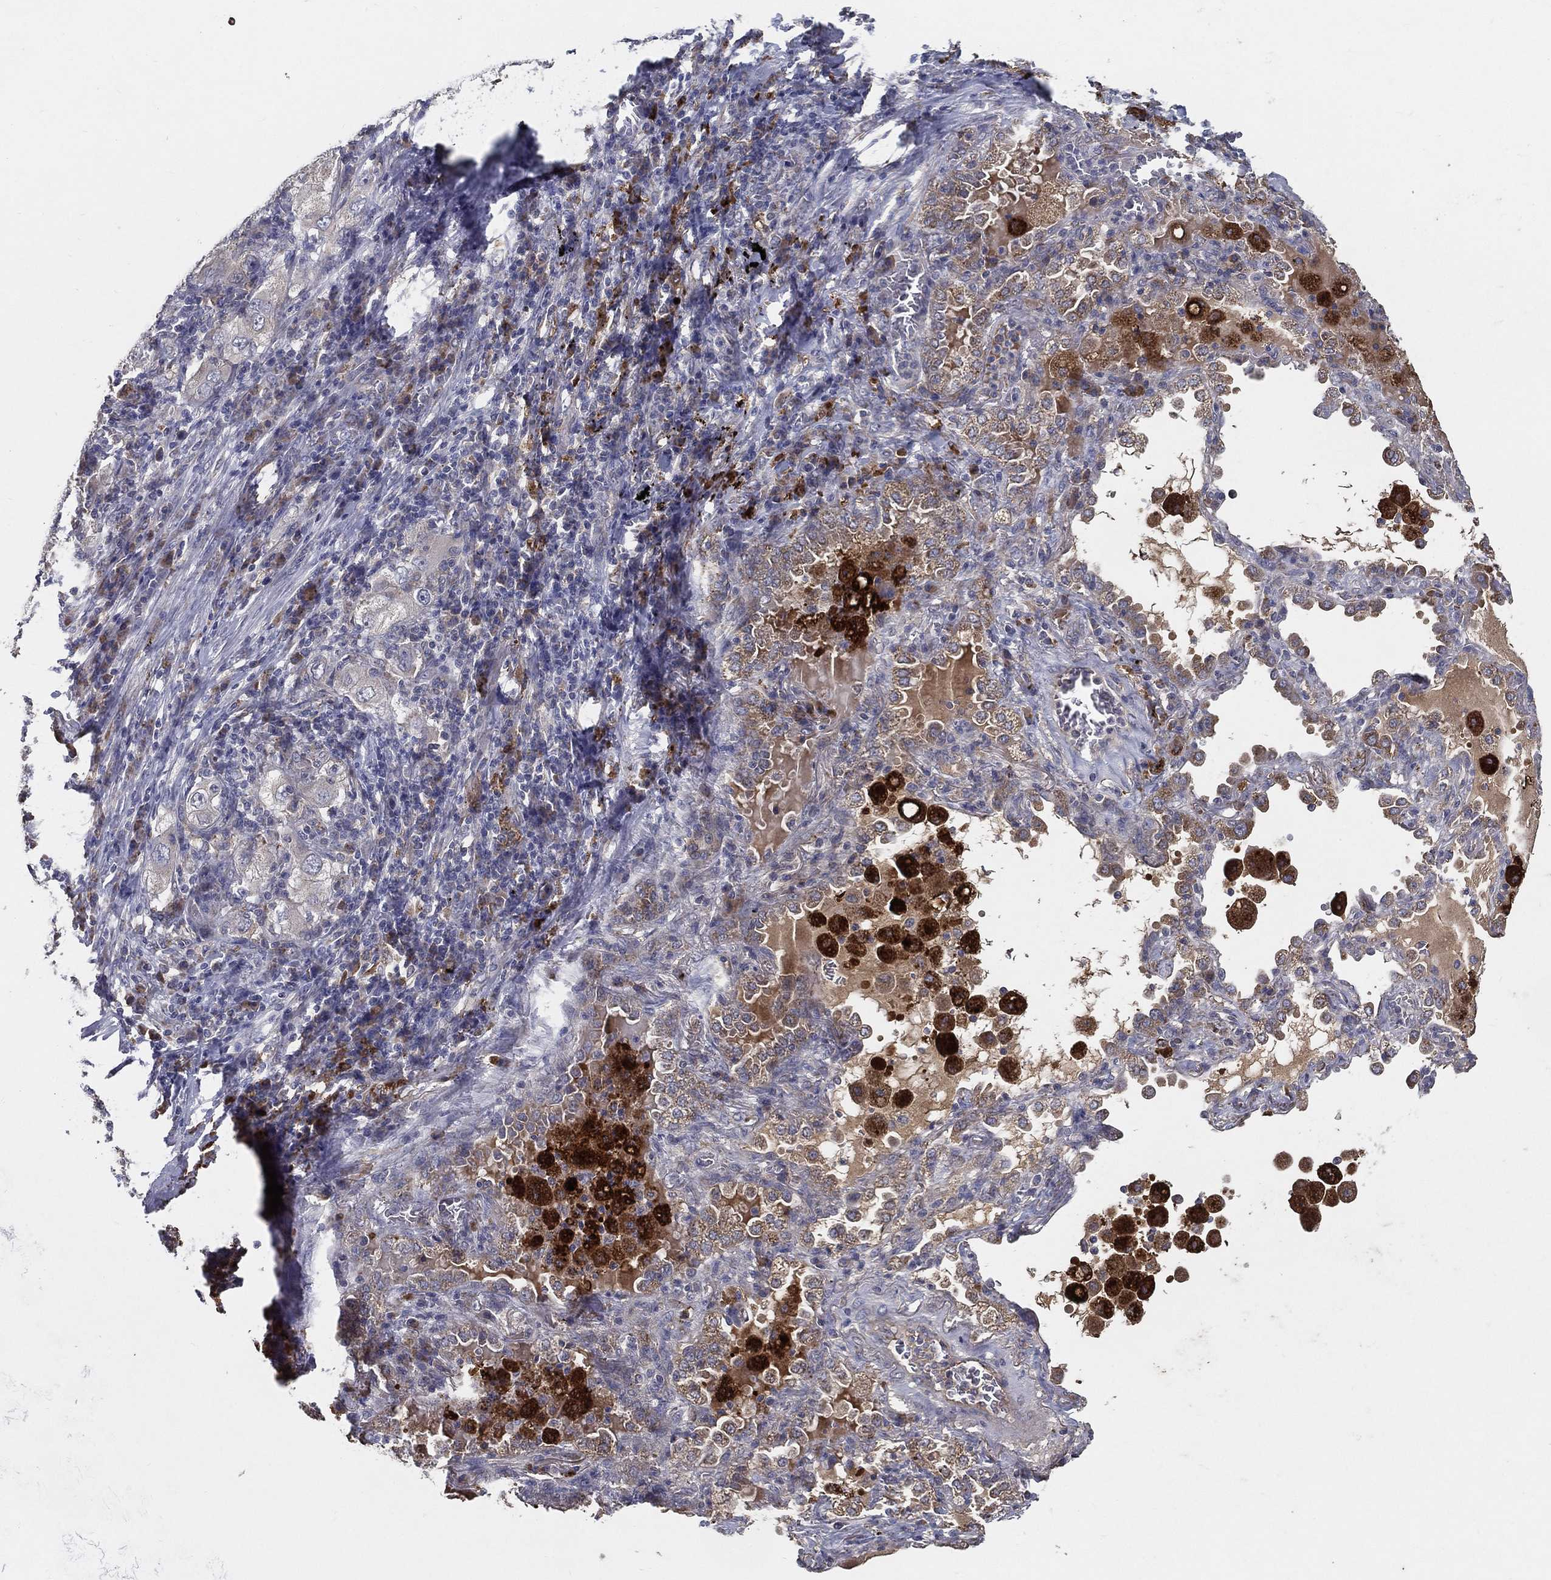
{"staining": {"intensity": "weak", "quantity": "<25%", "location": "cytoplasmic/membranous"}, "tissue": "lung cancer", "cell_type": "Tumor cells", "image_type": "cancer", "snomed": [{"axis": "morphology", "description": "Adenocarcinoma, NOS"}, {"axis": "topography", "description": "Lung"}], "caption": "Protein analysis of lung cancer (adenocarcinoma) reveals no significant staining in tumor cells.", "gene": "MT-ND1", "patient": {"sex": "female", "age": 61}}